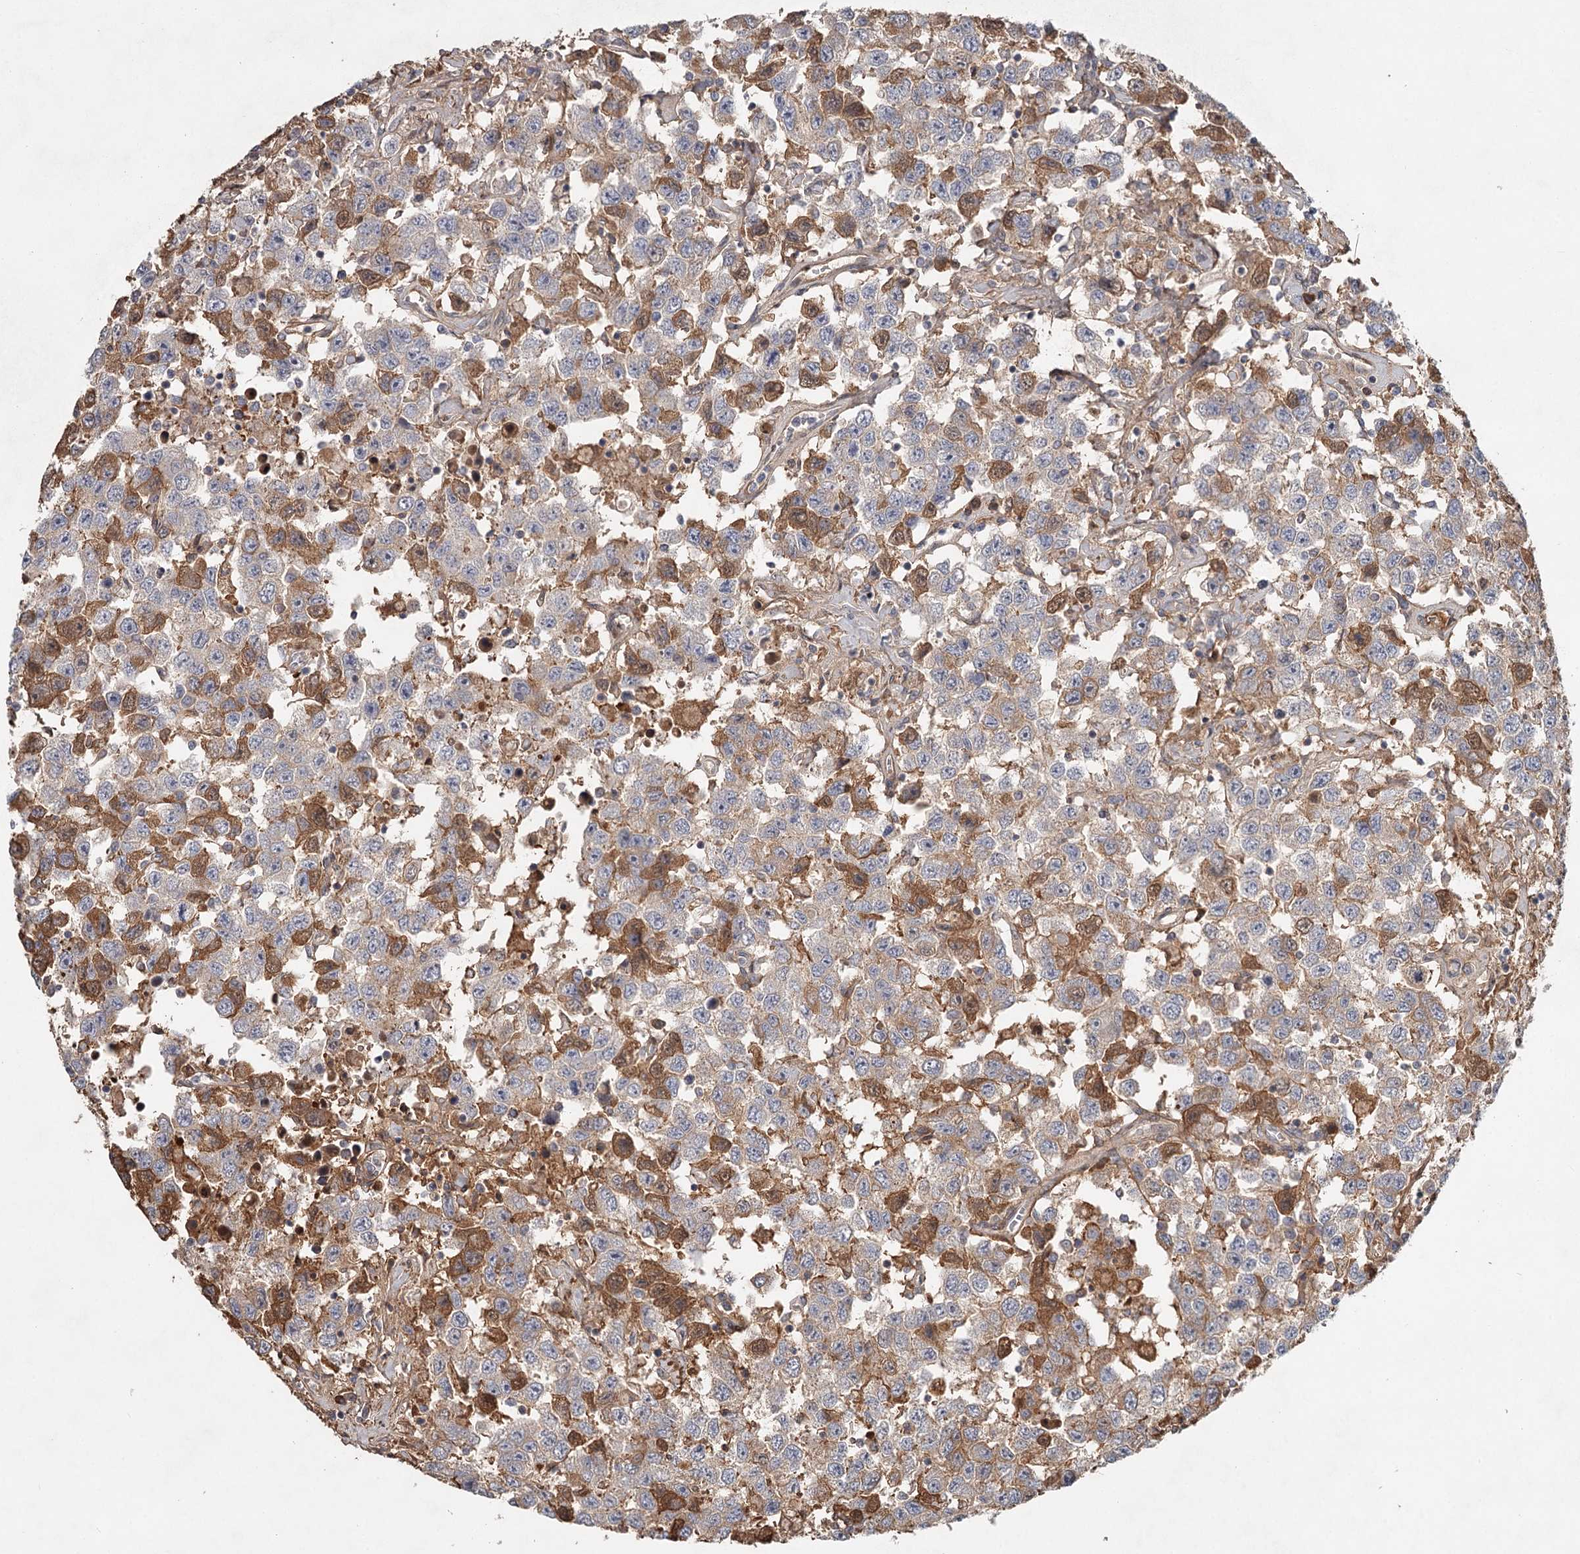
{"staining": {"intensity": "moderate", "quantity": "25%-75%", "location": "cytoplasmic/membranous"}, "tissue": "testis cancer", "cell_type": "Tumor cells", "image_type": "cancer", "snomed": [{"axis": "morphology", "description": "Seminoma, NOS"}, {"axis": "topography", "description": "Testis"}], "caption": "The histopathology image shows staining of testis cancer, revealing moderate cytoplasmic/membranous protein positivity (brown color) within tumor cells. Nuclei are stained in blue.", "gene": "DHRS9", "patient": {"sex": "male", "age": 41}}